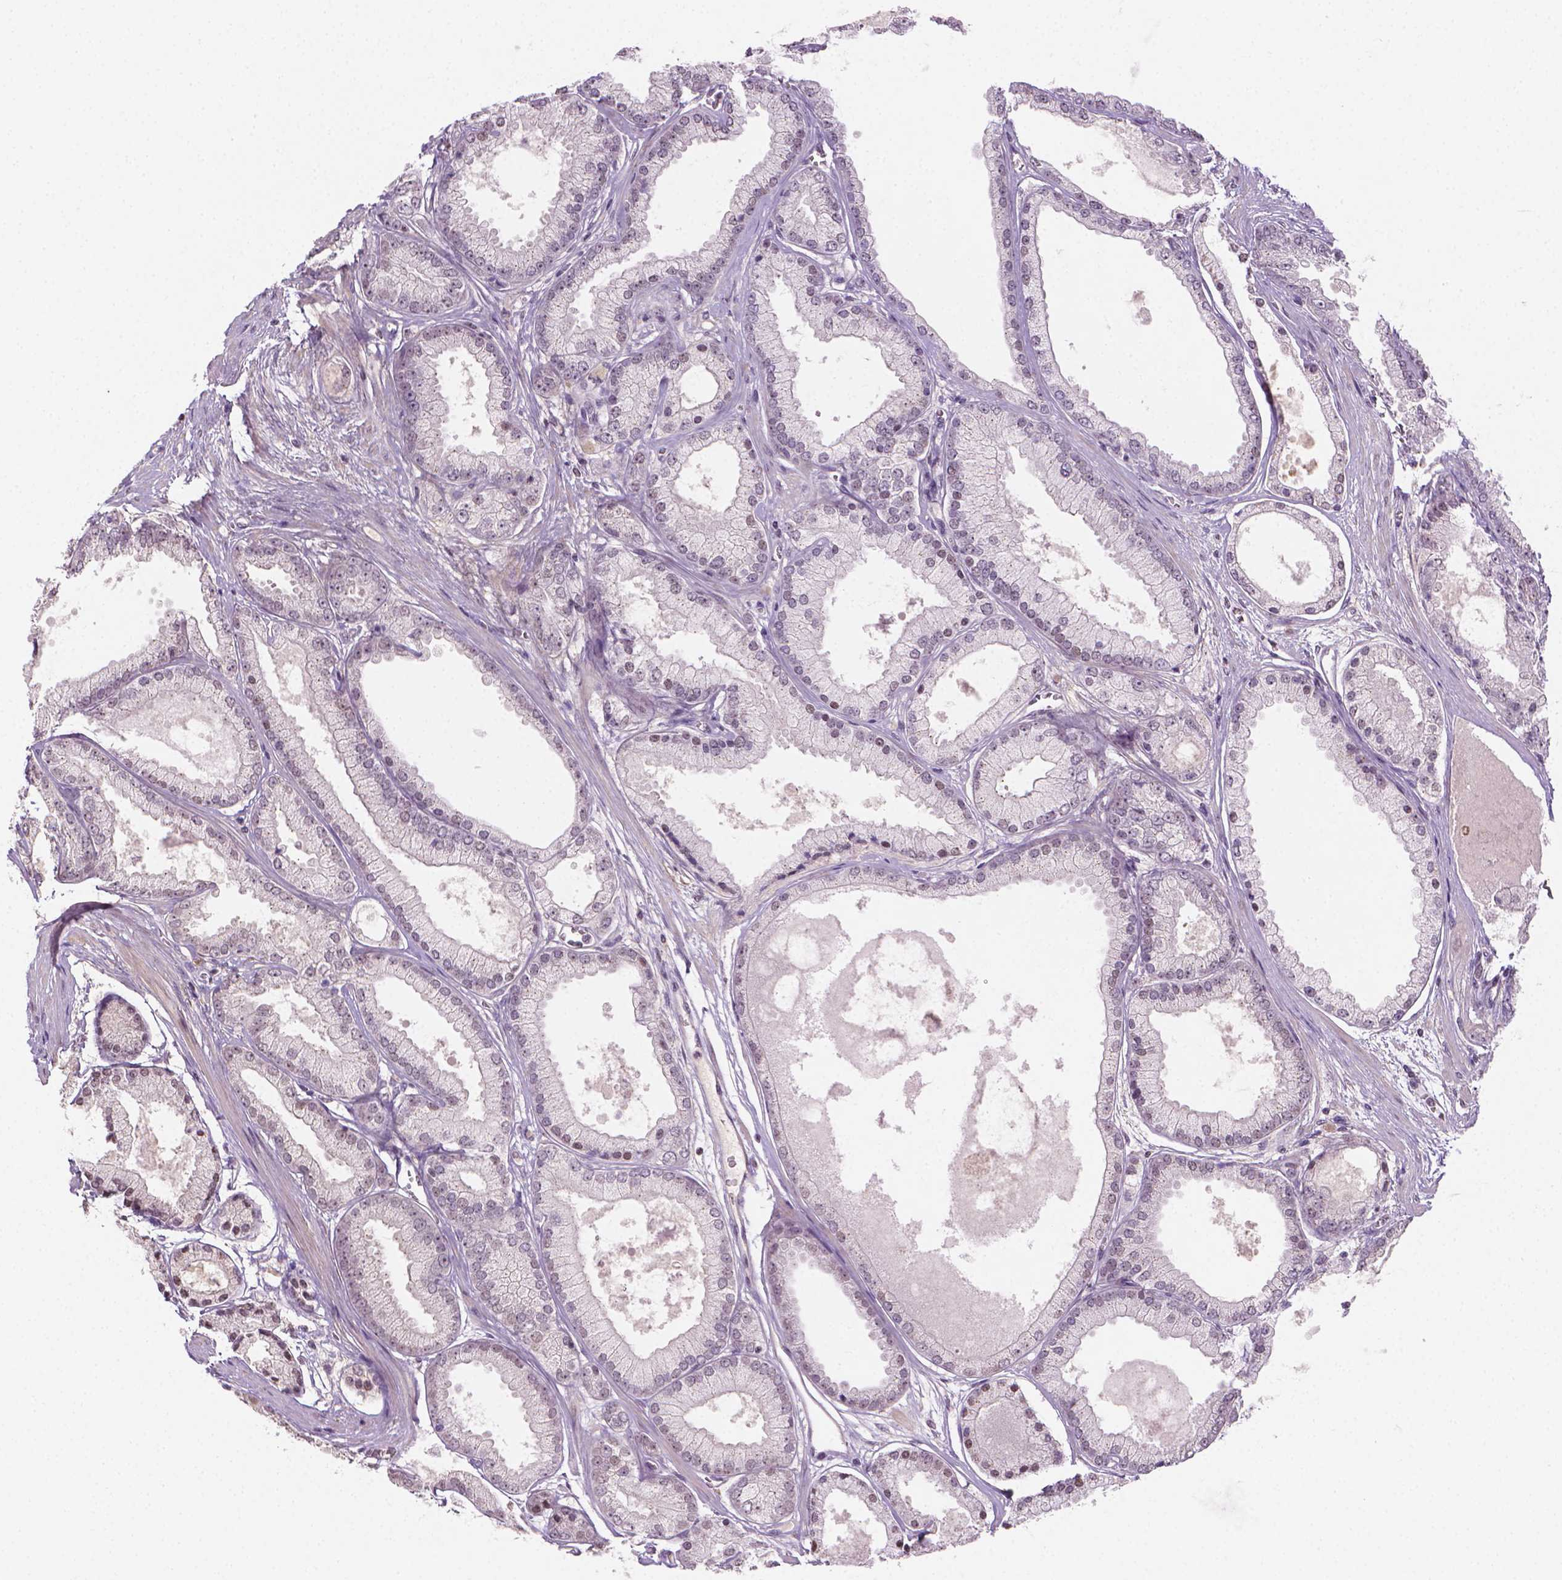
{"staining": {"intensity": "weak", "quantity": "25%-75%", "location": "nuclear"}, "tissue": "prostate cancer", "cell_type": "Tumor cells", "image_type": "cancer", "snomed": [{"axis": "morphology", "description": "Adenocarcinoma, High grade"}, {"axis": "topography", "description": "Prostate"}], "caption": "IHC staining of prostate high-grade adenocarcinoma, which exhibits low levels of weak nuclear positivity in about 25%-75% of tumor cells indicating weak nuclear protein staining. The staining was performed using DAB (3,3'-diaminobenzidine) (brown) for protein detection and nuclei were counterstained in hematoxylin (blue).", "gene": "NCAN", "patient": {"sex": "male", "age": 67}}